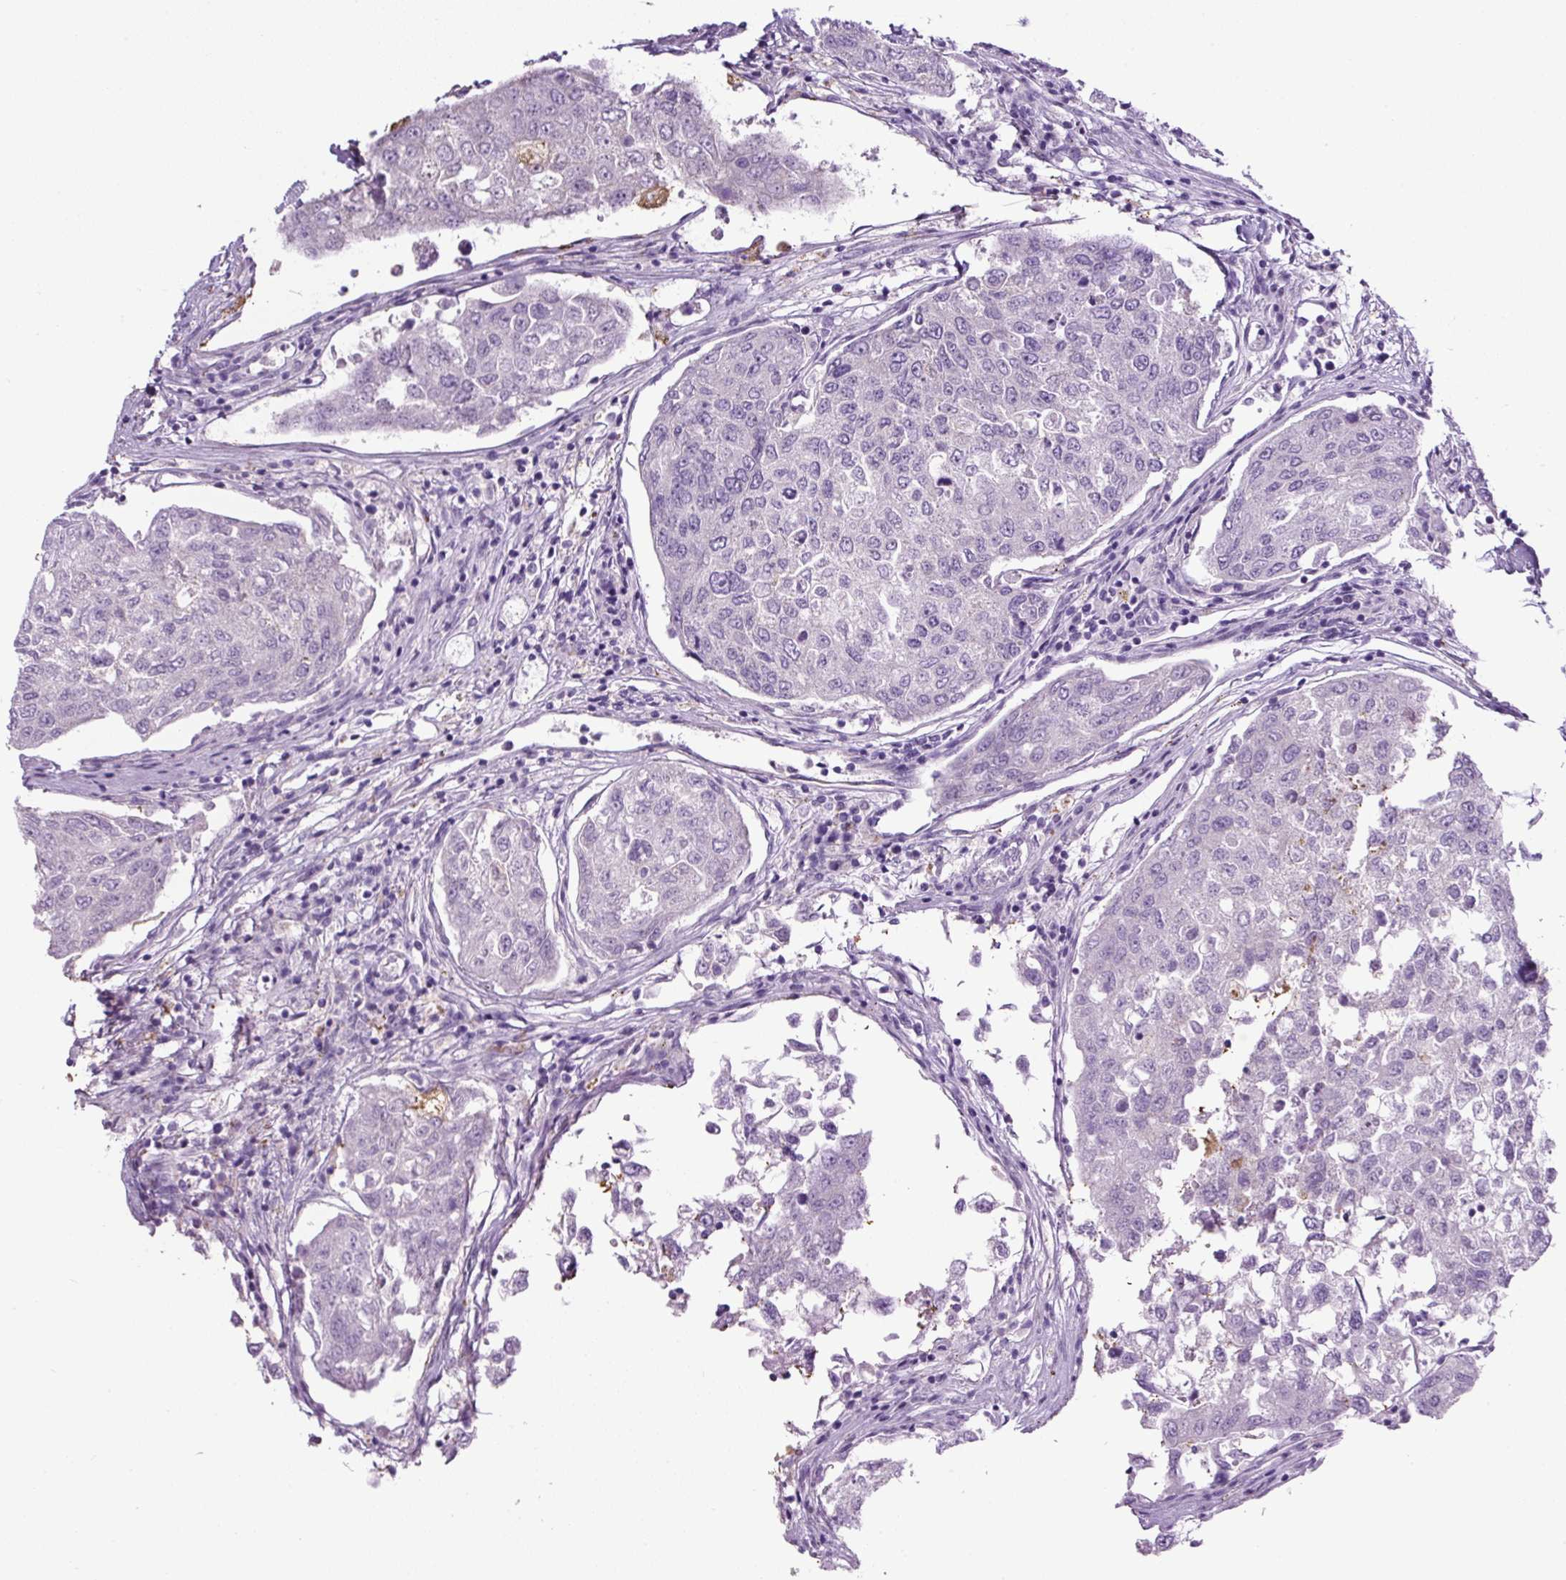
{"staining": {"intensity": "negative", "quantity": "none", "location": "none"}, "tissue": "urothelial cancer", "cell_type": "Tumor cells", "image_type": "cancer", "snomed": [{"axis": "morphology", "description": "Urothelial carcinoma, High grade"}, {"axis": "topography", "description": "Lymph node"}, {"axis": "topography", "description": "Urinary bladder"}], "caption": "DAB immunohistochemical staining of human high-grade urothelial carcinoma exhibits no significant positivity in tumor cells.", "gene": "SP8", "patient": {"sex": "male", "age": 51}}